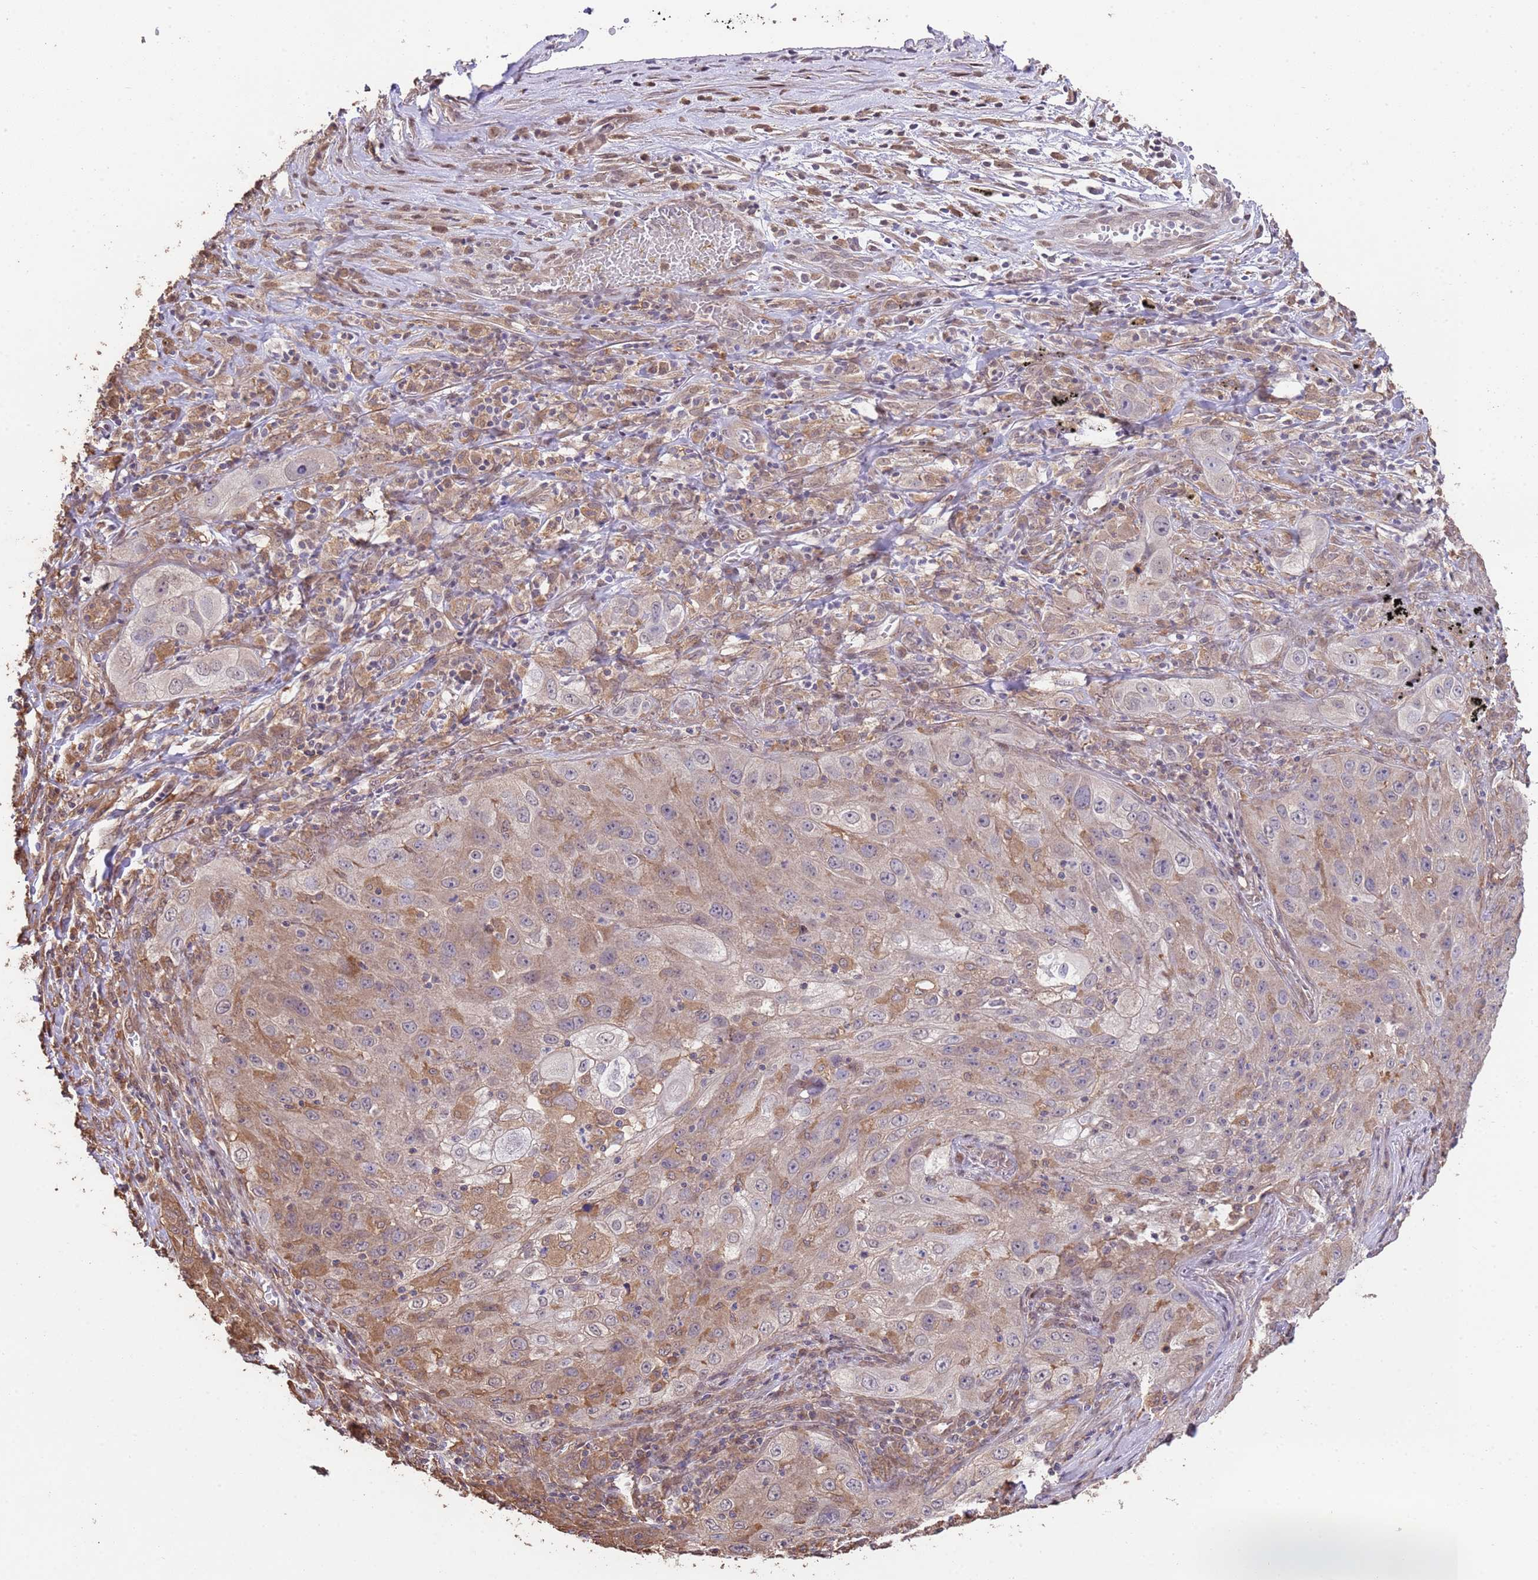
{"staining": {"intensity": "moderate", "quantity": "<25%", "location": "cytoplasmic/membranous"}, "tissue": "lung cancer", "cell_type": "Tumor cells", "image_type": "cancer", "snomed": [{"axis": "morphology", "description": "Squamous cell carcinoma, NOS"}, {"axis": "topography", "description": "Lung"}], "caption": "Lung cancer (squamous cell carcinoma) stained for a protein (brown) exhibits moderate cytoplasmic/membranous positive expression in approximately <25% of tumor cells.", "gene": "NPHP1", "patient": {"sex": "female", "age": 69}}